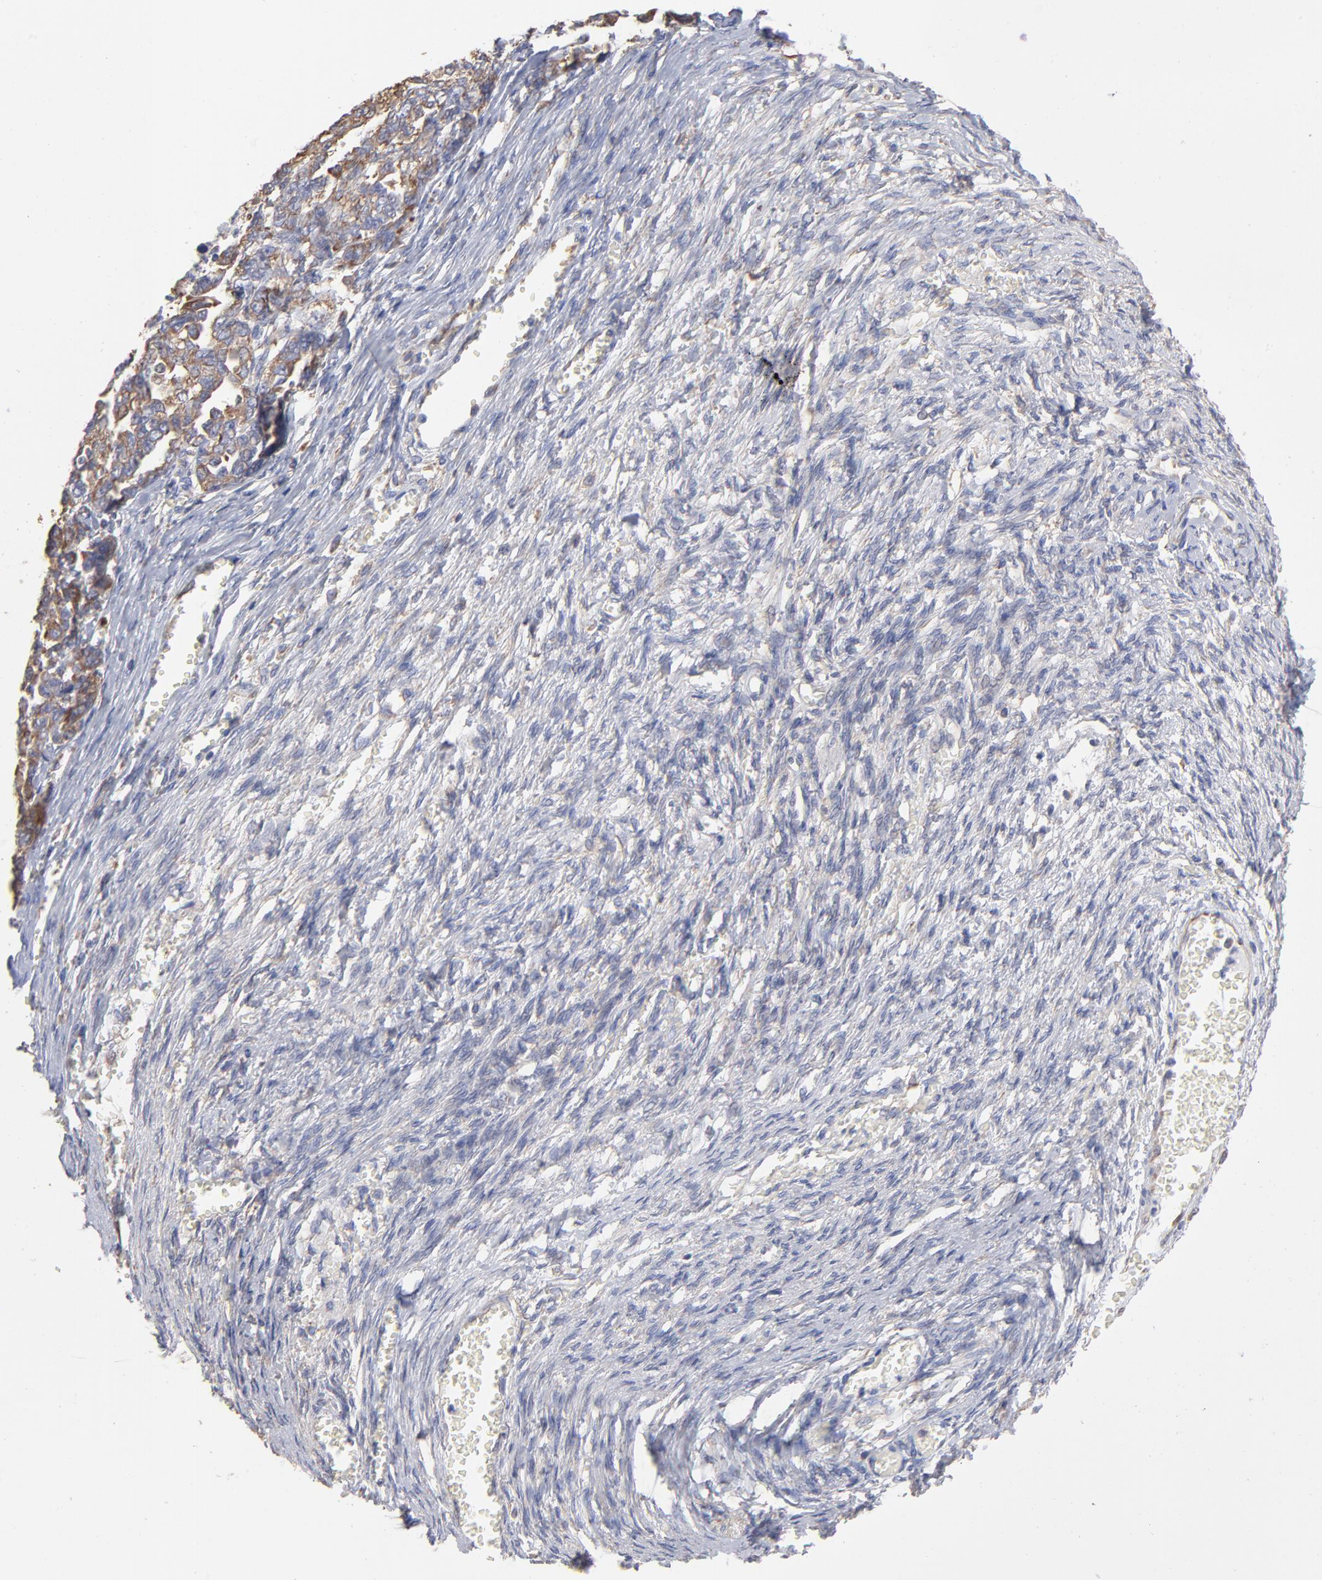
{"staining": {"intensity": "moderate", "quantity": ">75%", "location": "cytoplasmic/membranous"}, "tissue": "ovarian cancer", "cell_type": "Tumor cells", "image_type": "cancer", "snomed": [{"axis": "morphology", "description": "Cystadenocarcinoma, serous, NOS"}, {"axis": "topography", "description": "Ovary"}], "caption": "The histopathology image demonstrates staining of ovarian serous cystadenocarcinoma, revealing moderate cytoplasmic/membranous protein positivity (brown color) within tumor cells. (Stains: DAB in brown, nuclei in blue, Microscopy: brightfield microscopy at high magnification).", "gene": "RPL3", "patient": {"sex": "female", "age": 69}}